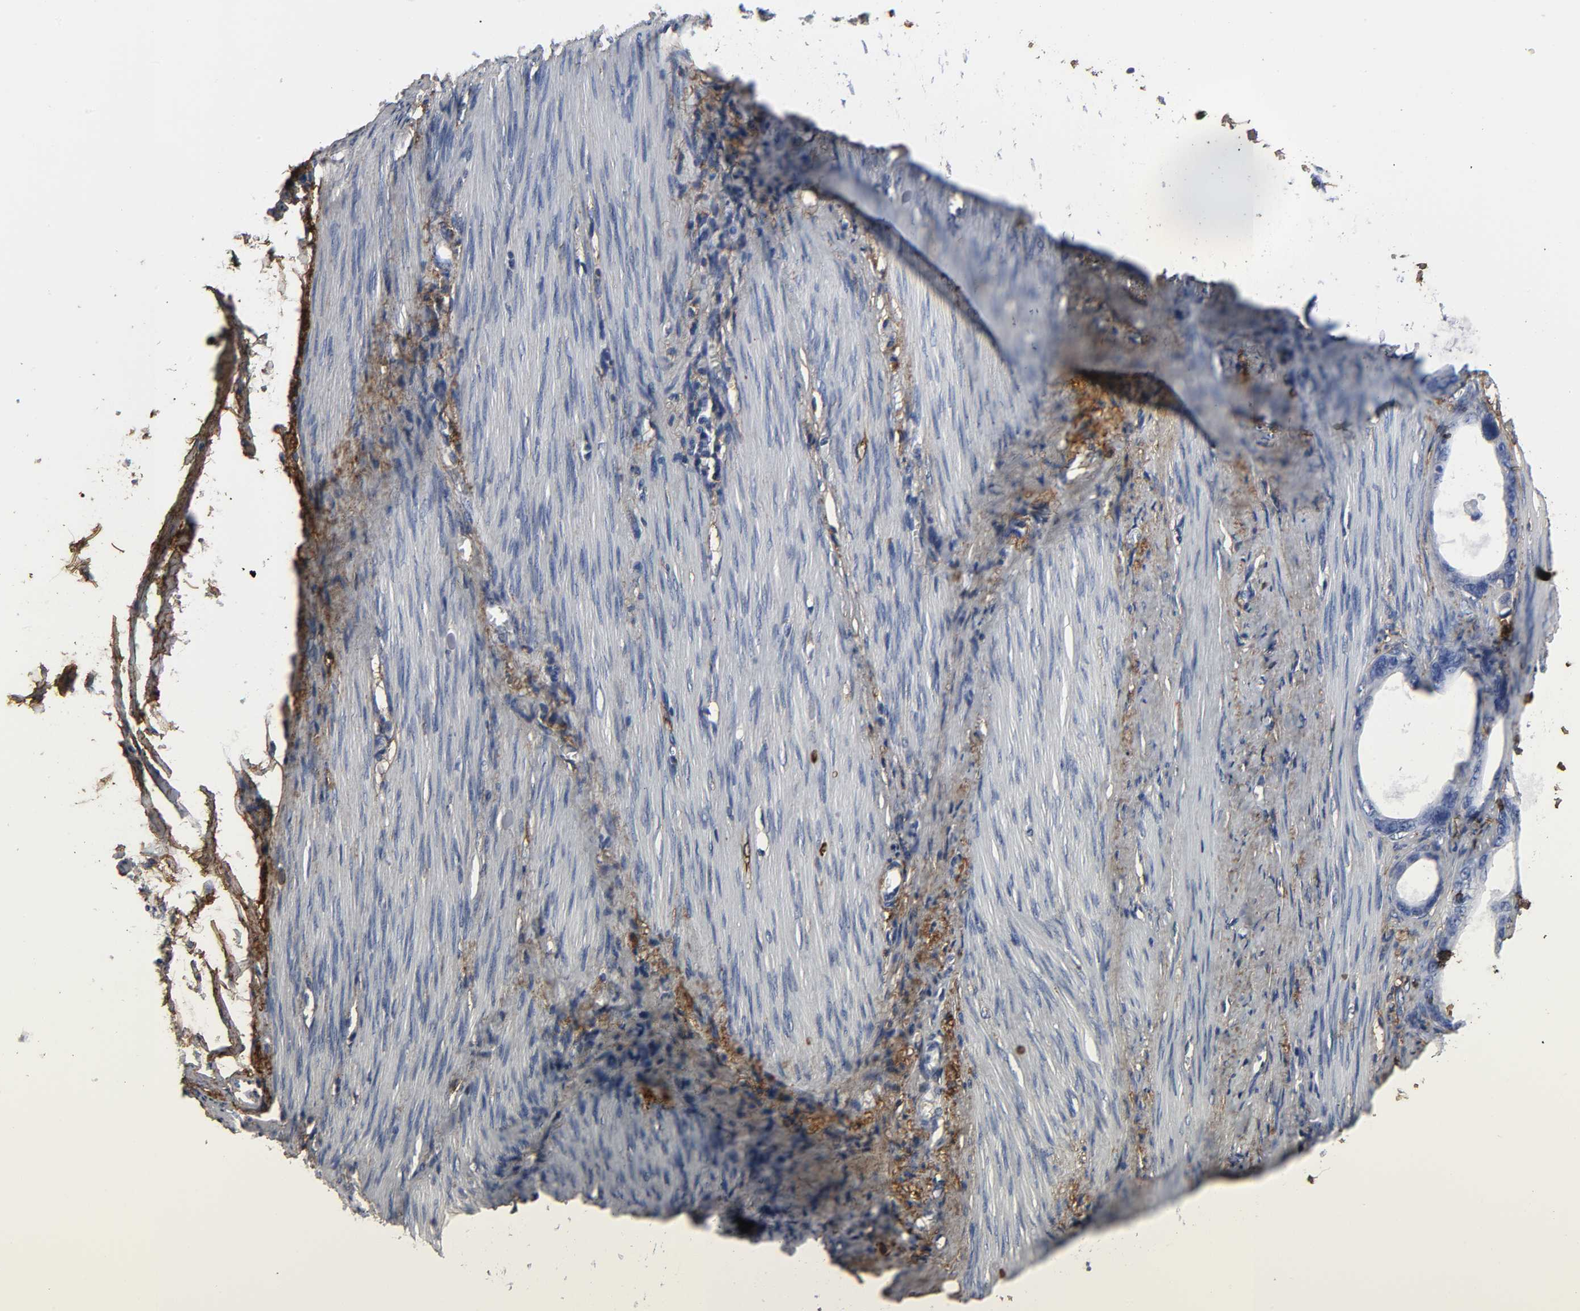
{"staining": {"intensity": "negative", "quantity": "none", "location": "none"}, "tissue": "stomach cancer", "cell_type": "Tumor cells", "image_type": "cancer", "snomed": [{"axis": "morphology", "description": "Adenocarcinoma, NOS"}, {"axis": "topography", "description": "Stomach"}], "caption": "A photomicrograph of human stomach cancer is negative for staining in tumor cells. (DAB immunohistochemistry (IHC), high magnification).", "gene": "FBLN1", "patient": {"sex": "female", "age": 75}}